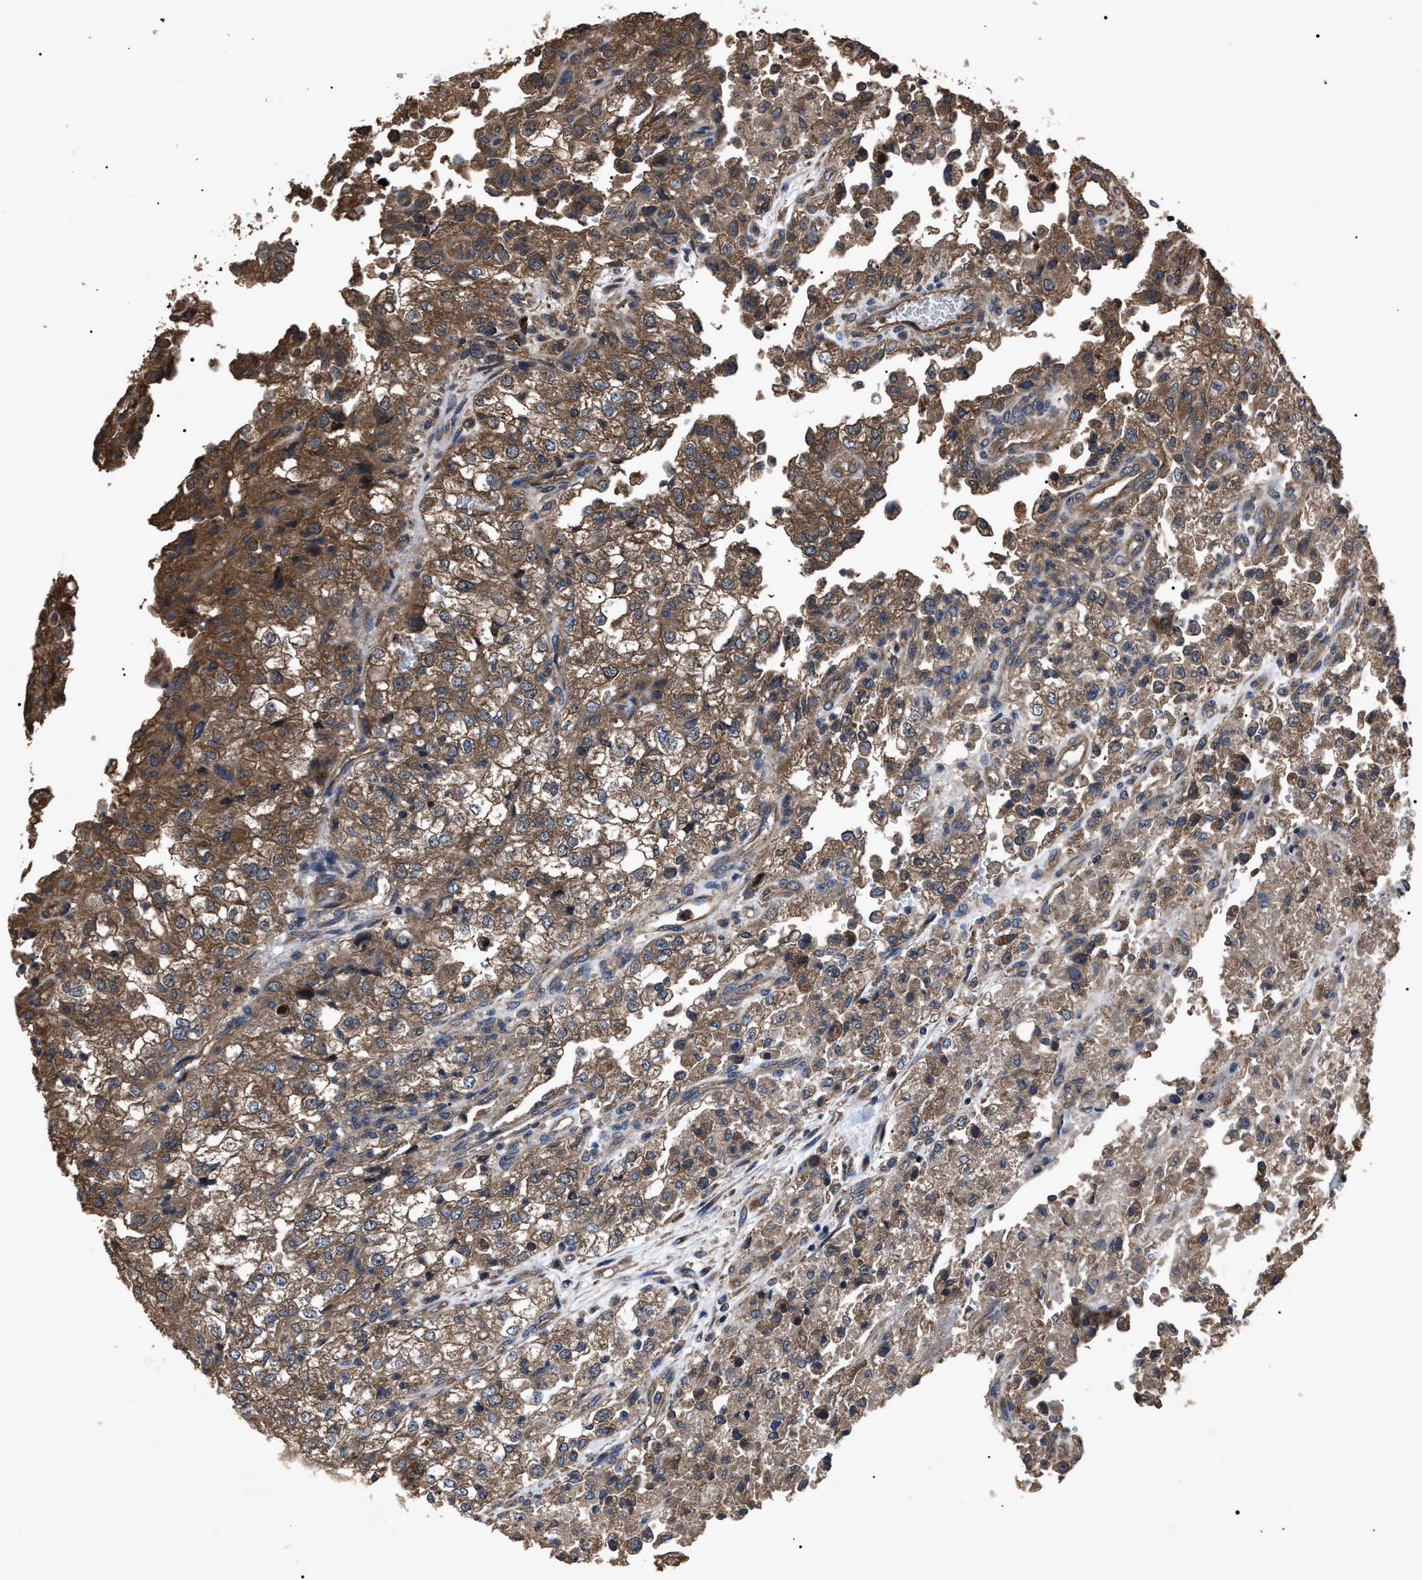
{"staining": {"intensity": "moderate", "quantity": ">75%", "location": "cytoplasmic/membranous"}, "tissue": "renal cancer", "cell_type": "Tumor cells", "image_type": "cancer", "snomed": [{"axis": "morphology", "description": "Adenocarcinoma, NOS"}, {"axis": "topography", "description": "Kidney"}], "caption": "This image displays immunohistochemistry (IHC) staining of human adenocarcinoma (renal), with medium moderate cytoplasmic/membranous expression in approximately >75% of tumor cells.", "gene": "RNF216", "patient": {"sex": "female", "age": 54}}